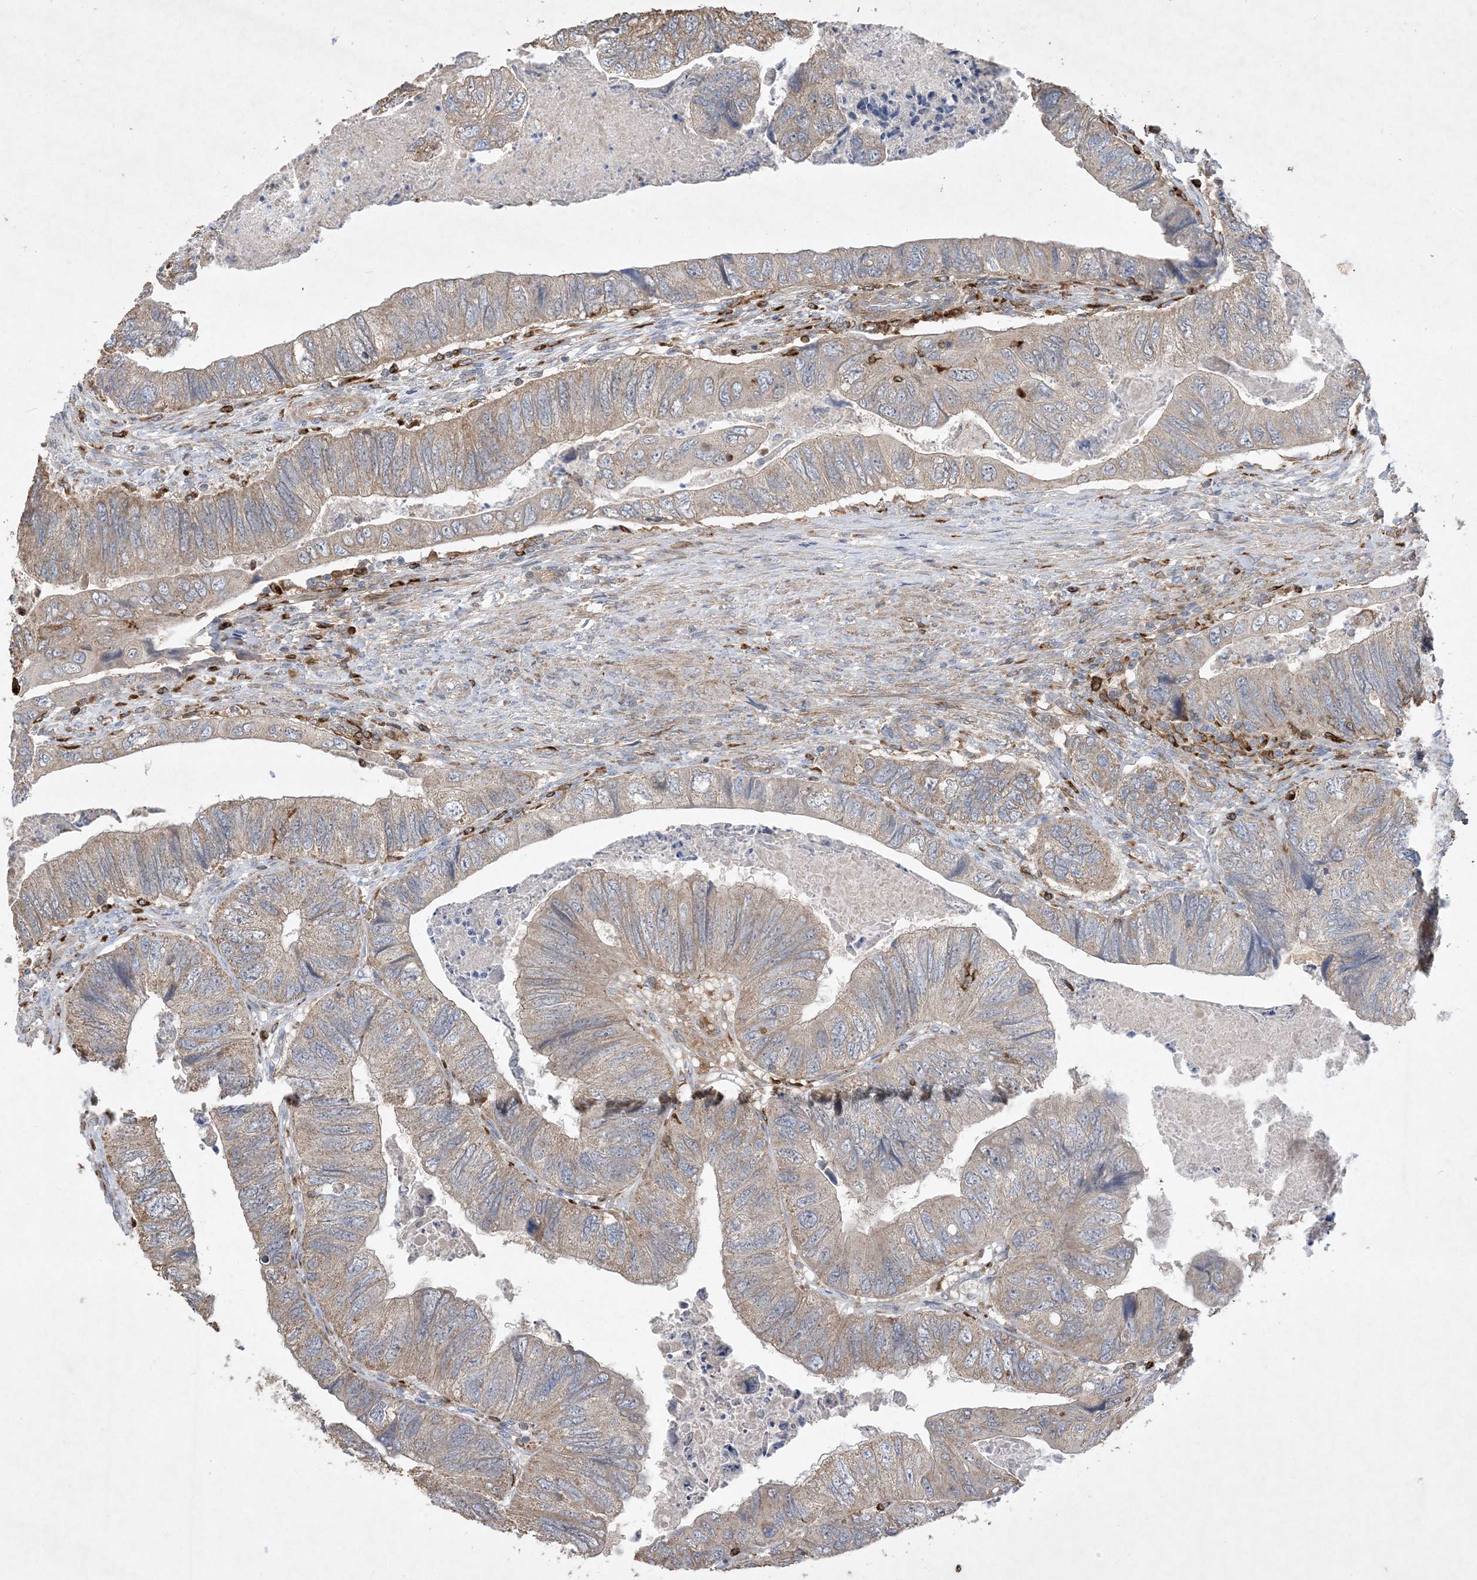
{"staining": {"intensity": "weak", "quantity": "25%-75%", "location": "cytoplasmic/membranous"}, "tissue": "colorectal cancer", "cell_type": "Tumor cells", "image_type": "cancer", "snomed": [{"axis": "morphology", "description": "Adenocarcinoma, NOS"}, {"axis": "topography", "description": "Rectum"}], "caption": "Weak cytoplasmic/membranous expression for a protein is seen in approximately 25%-75% of tumor cells of colorectal cancer using immunohistochemistry.", "gene": "MASP2", "patient": {"sex": "male", "age": 63}}